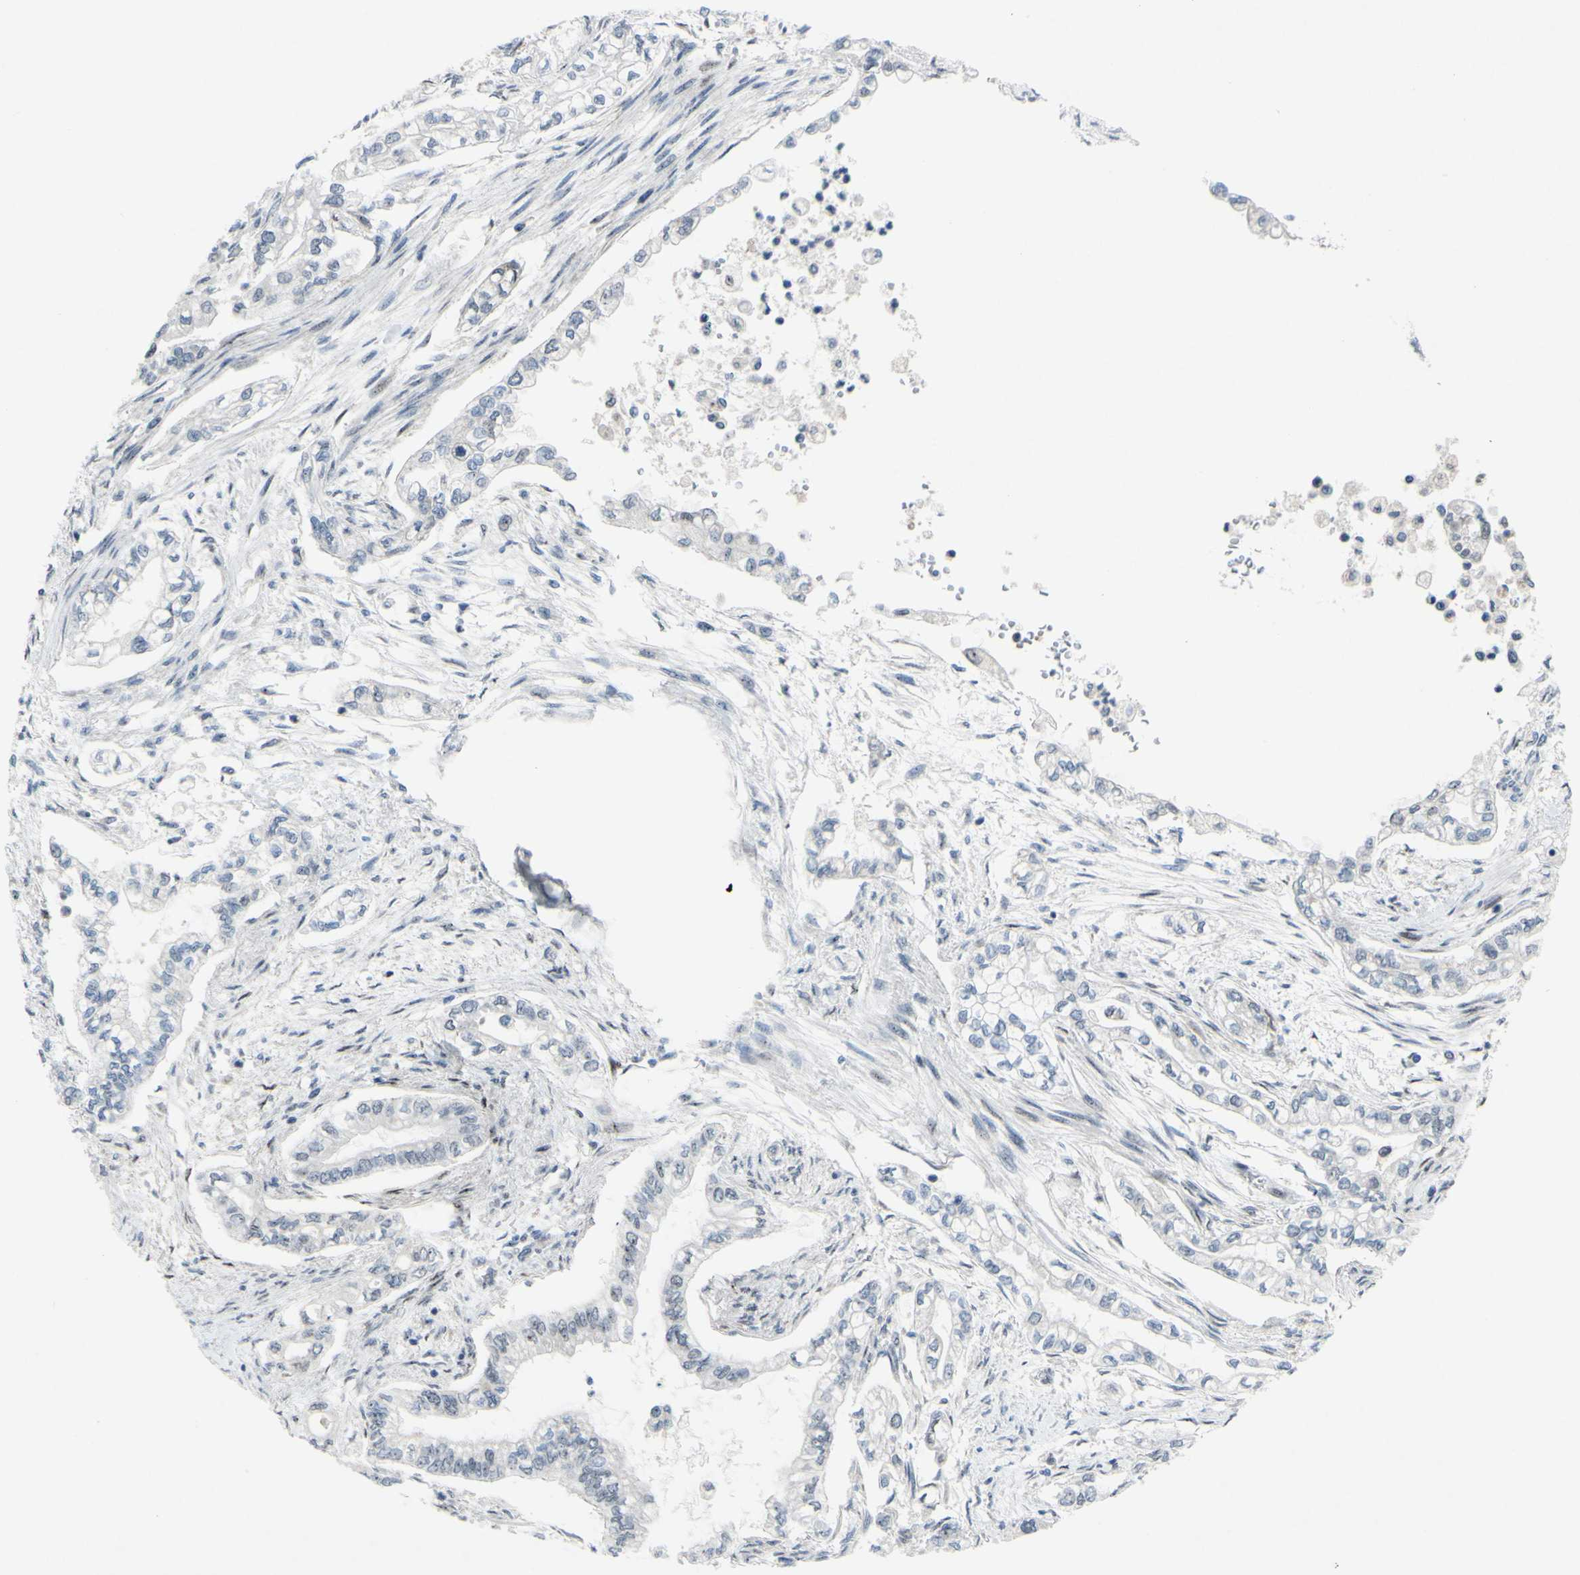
{"staining": {"intensity": "negative", "quantity": "none", "location": "none"}, "tissue": "pancreatic cancer", "cell_type": "Tumor cells", "image_type": "cancer", "snomed": [{"axis": "morphology", "description": "Normal tissue, NOS"}, {"axis": "topography", "description": "Pancreas"}], "caption": "Immunohistochemistry (IHC) of pancreatic cancer exhibits no expression in tumor cells.", "gene": "POLR1A", "patient": {"sex": "male", "age": 42}}